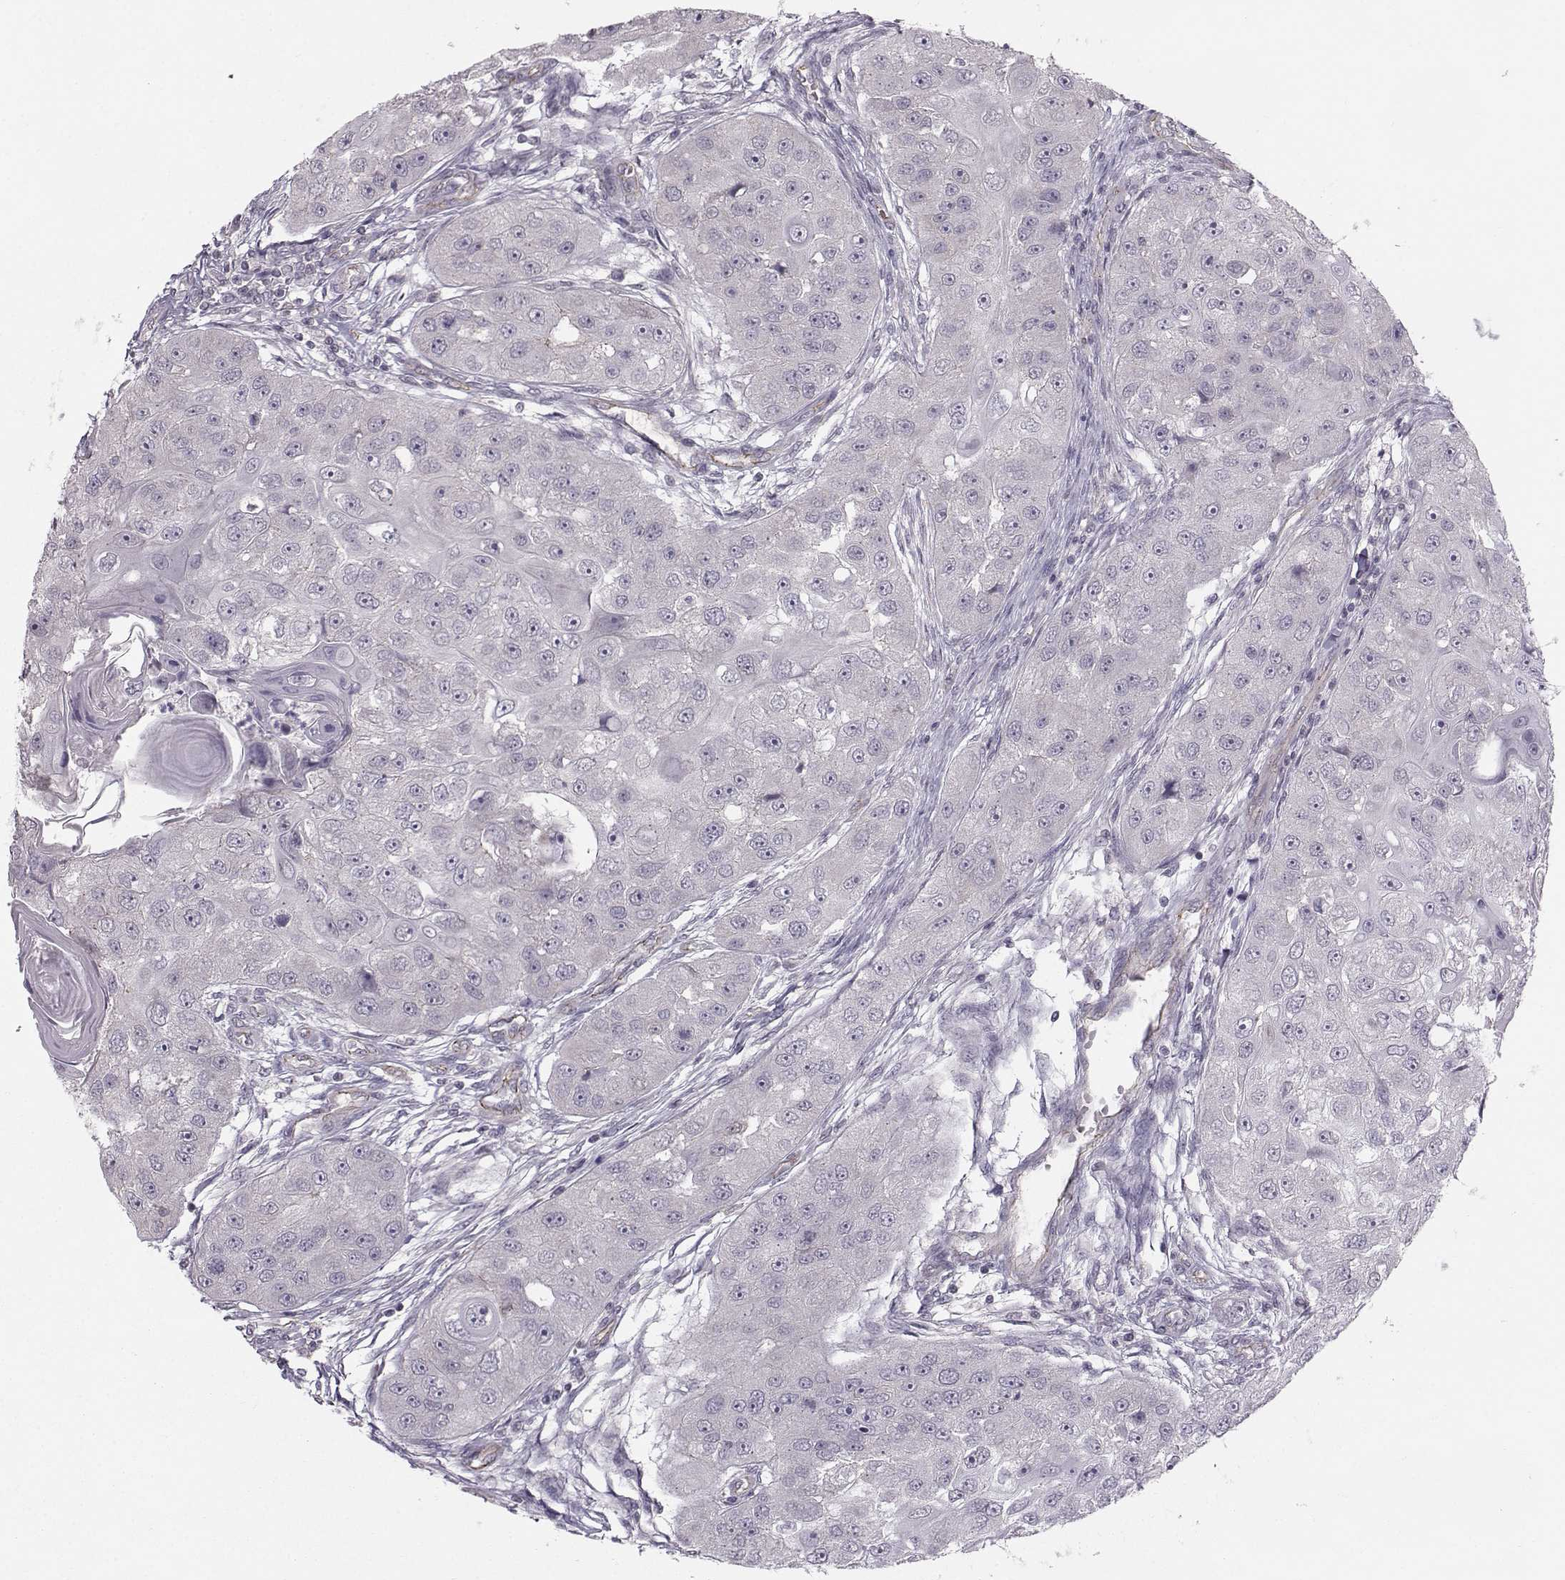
{"staining": {"intensity": "negative", "quantity": "none", "location": "none"}, "tissue": "head and neck cancer", "cell_type": "Tumor cells", "image_type": "cancer", "snomed": [{"axis": "morphology", "description": "Squamous cell carcinoma, NOS"}, {"axis": "topography", "description": "Head-Neck"}], "caption": "Immunohistochemistry (IHC) of human head and neck cancer (squamous cell carcinoma) demonstrates no staining in tumor cells.", "gene": "MAST1", "patient": {"sex": "male", "age": 51}}